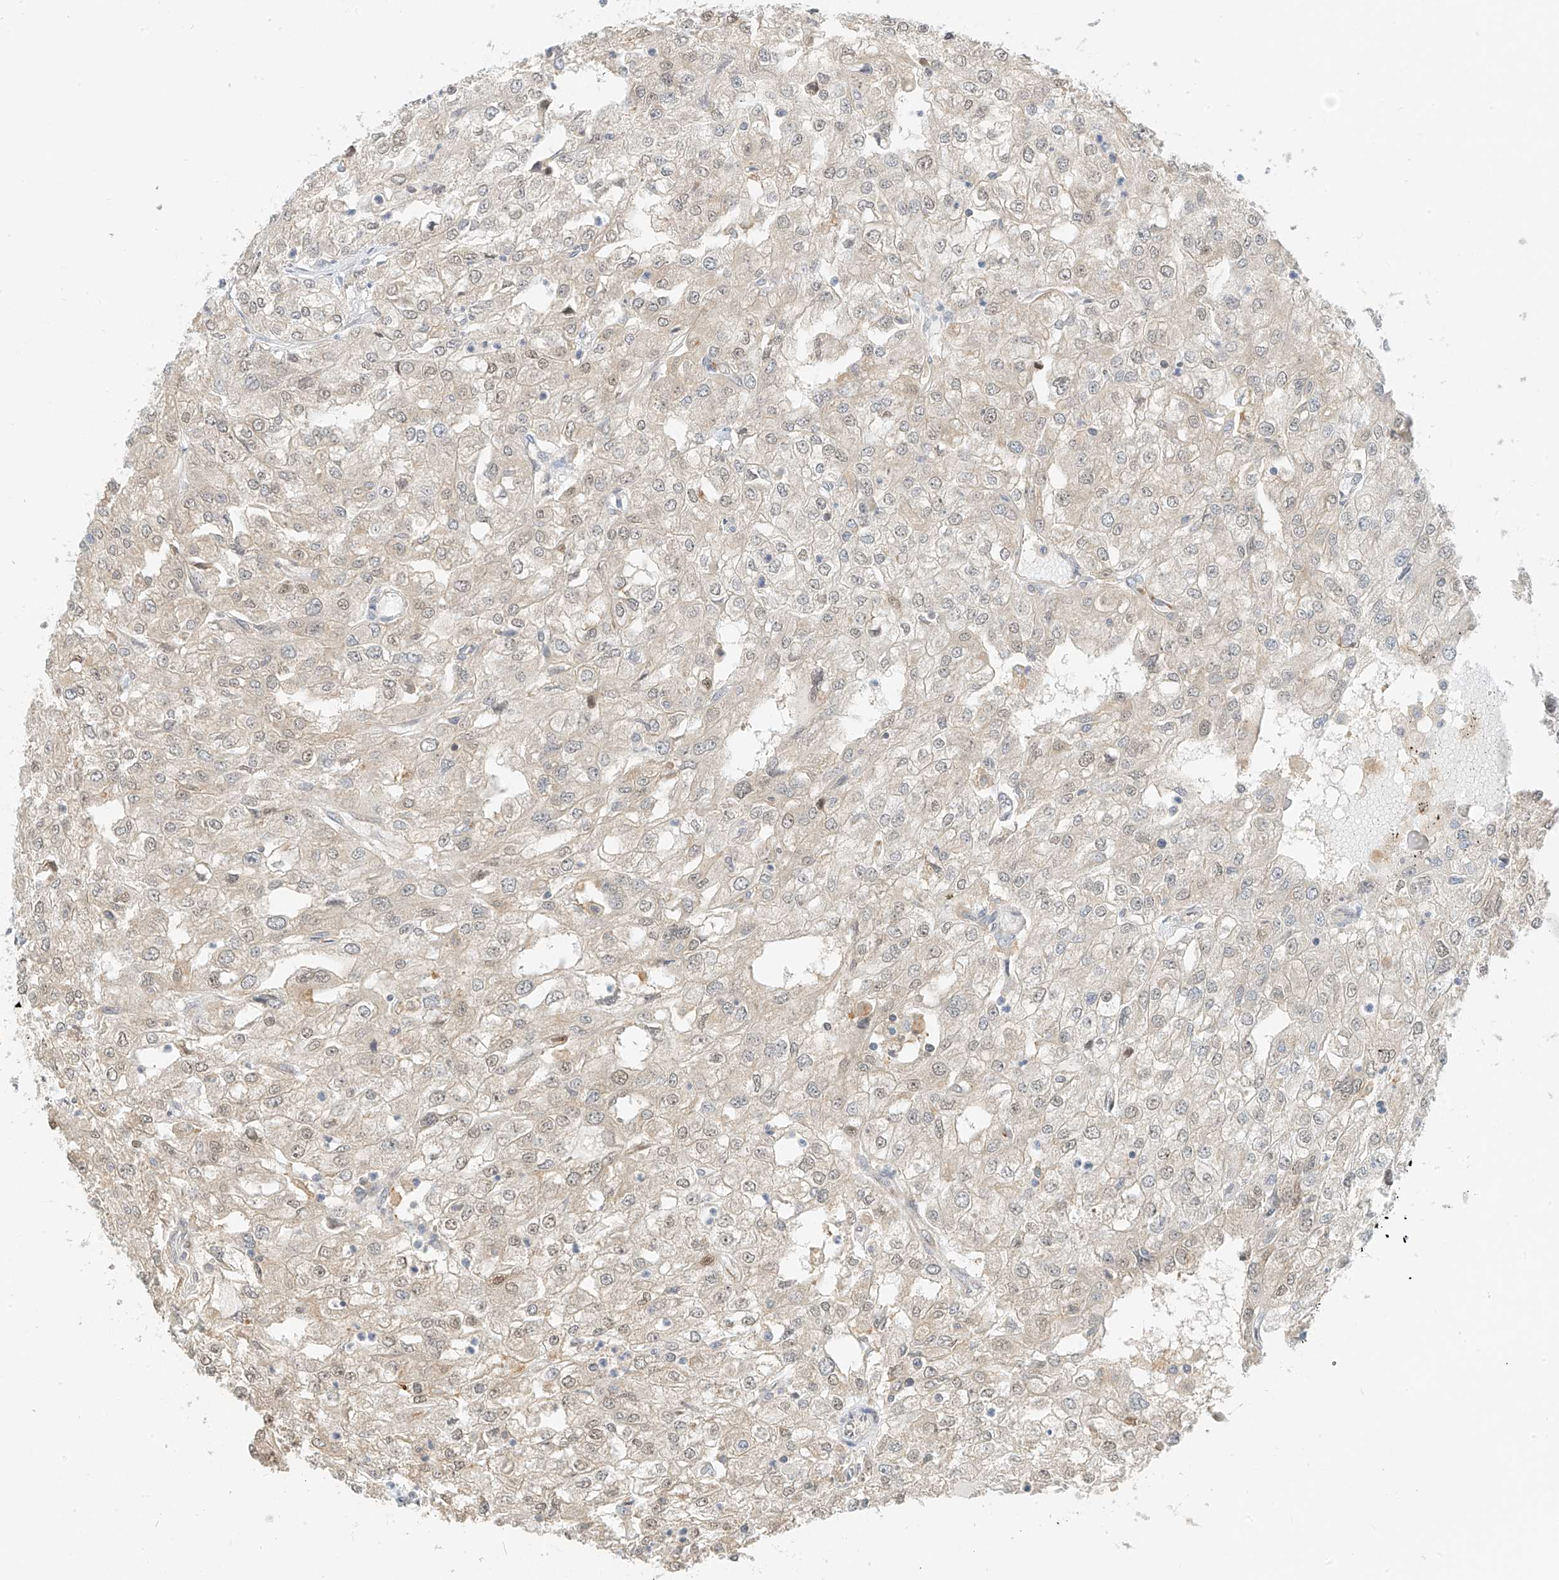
{"staining": {"intensity": "weak", "quantity": "25%-75%", "location": "nuclear"}, "tissue": "renal cancer", "cell_type": "Tumor cells", "image_type": "cancer", "snomed": [{"axis": "morphology", "description": "Adenocarcinoma, NOS"}, {"axis": "topography", "description": "Kidney"}], "caption": "High-magnification brightfield microscopy of renal adenocarcinoma stained with DAB (3,3'-diaminobenzidine) (brown) and counterstained with hematoxylin (blue). tumor cells exhibit weak nuclear expression is appreciated in approximately25%-75% of cells.", "gene": "PPA2", "patient": {"sex": "female", "age": 54}}